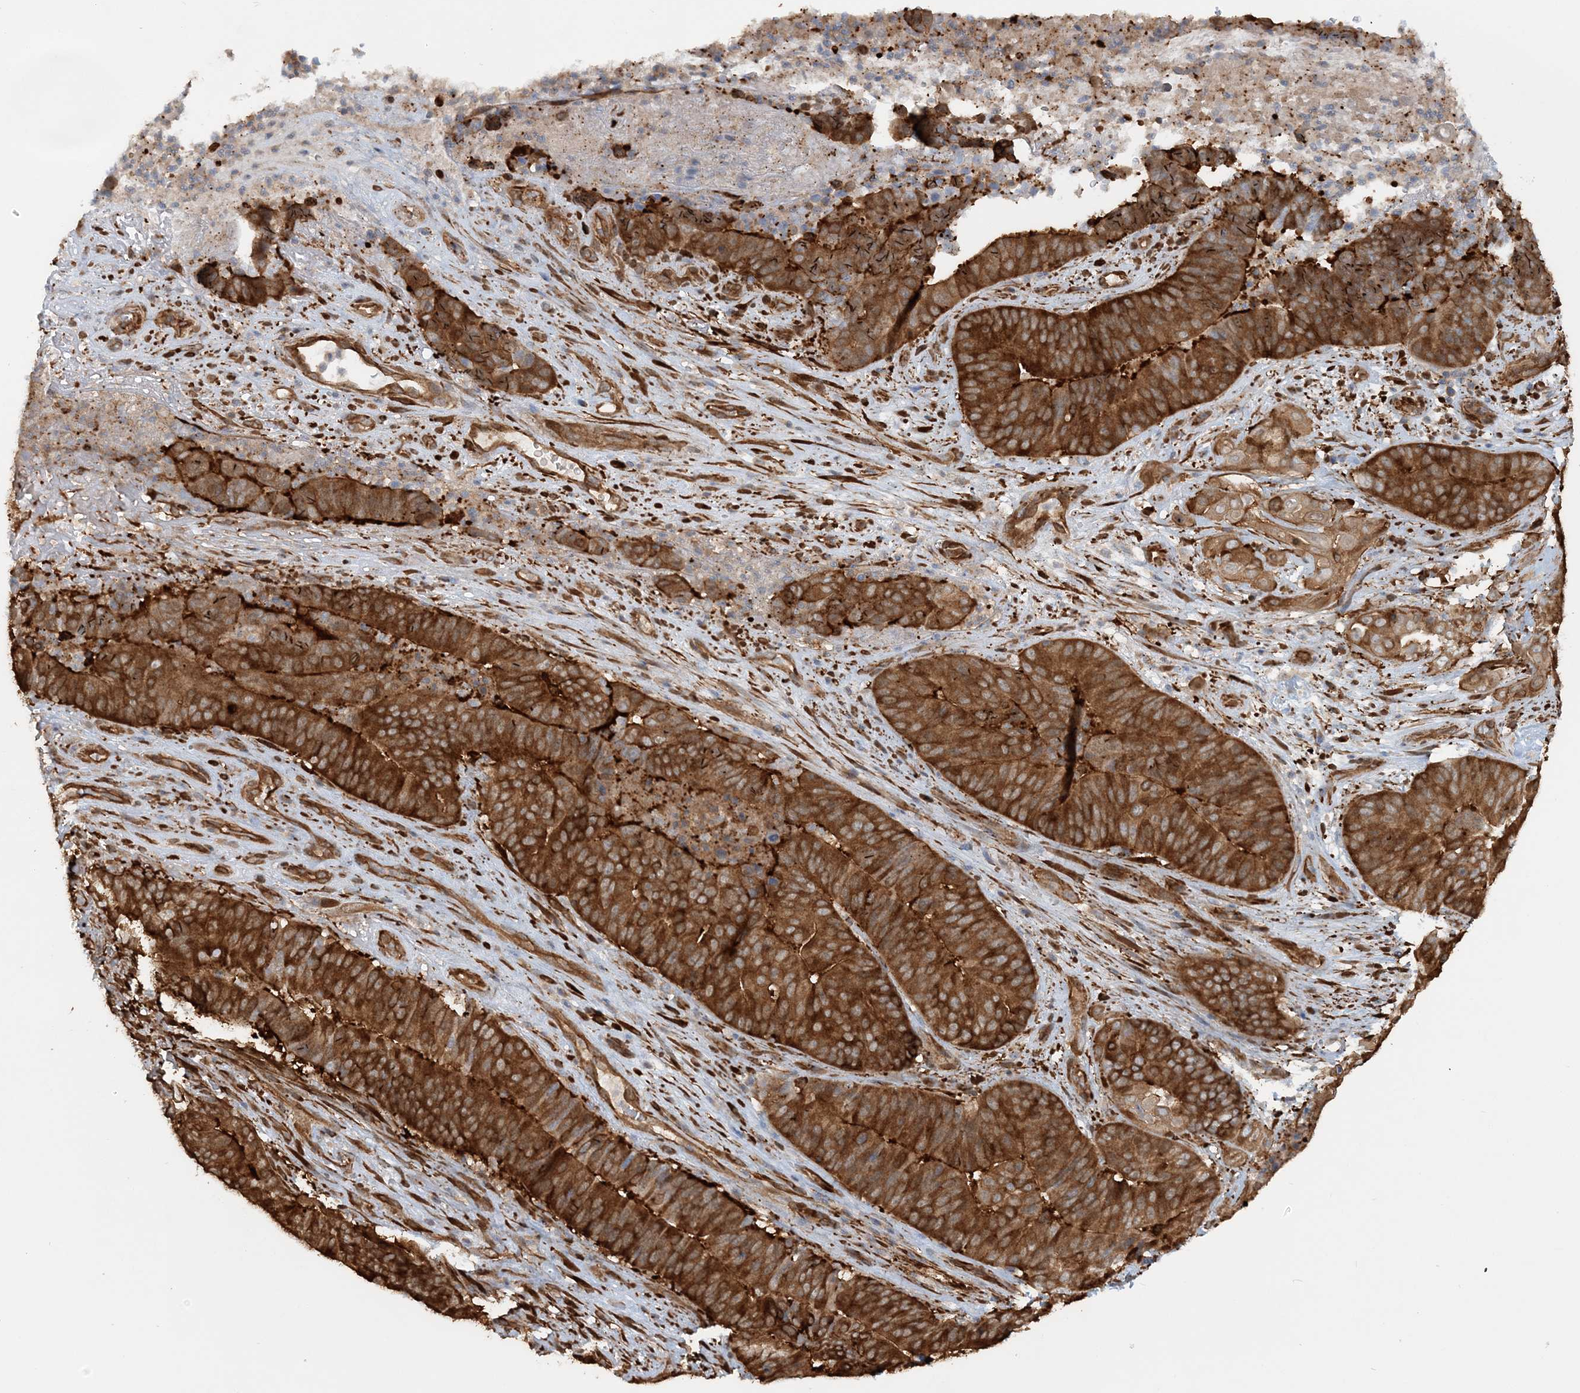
{"staining": {"intensity": "strong", "quantity": ">75%", "location": "cytoplasmic/membranous"}, "tissue": "pancreatic cancer", "cell_type": "Tumor cells", "image_type": "cancer", "snomed": [{"axis": "morphology", "description": "Adenocarcinoma, NOS"}, {"axis": "topography", "description": "Pancreas"}], "caption": "A photomicrograph of pancreatic cancer (adenocarcinoma) stained for a protein demonstrates strong cytoplasmic/membranous brown staining in tumor cells. The staining is performed using DAB (3,3'-diaminobenzidine) brown chromogen to label protein expression. The nuclei are counter-stained blue using hematoxylin.", "gene": "DSTN", "patient": {"sex": "female", "age": 77}}